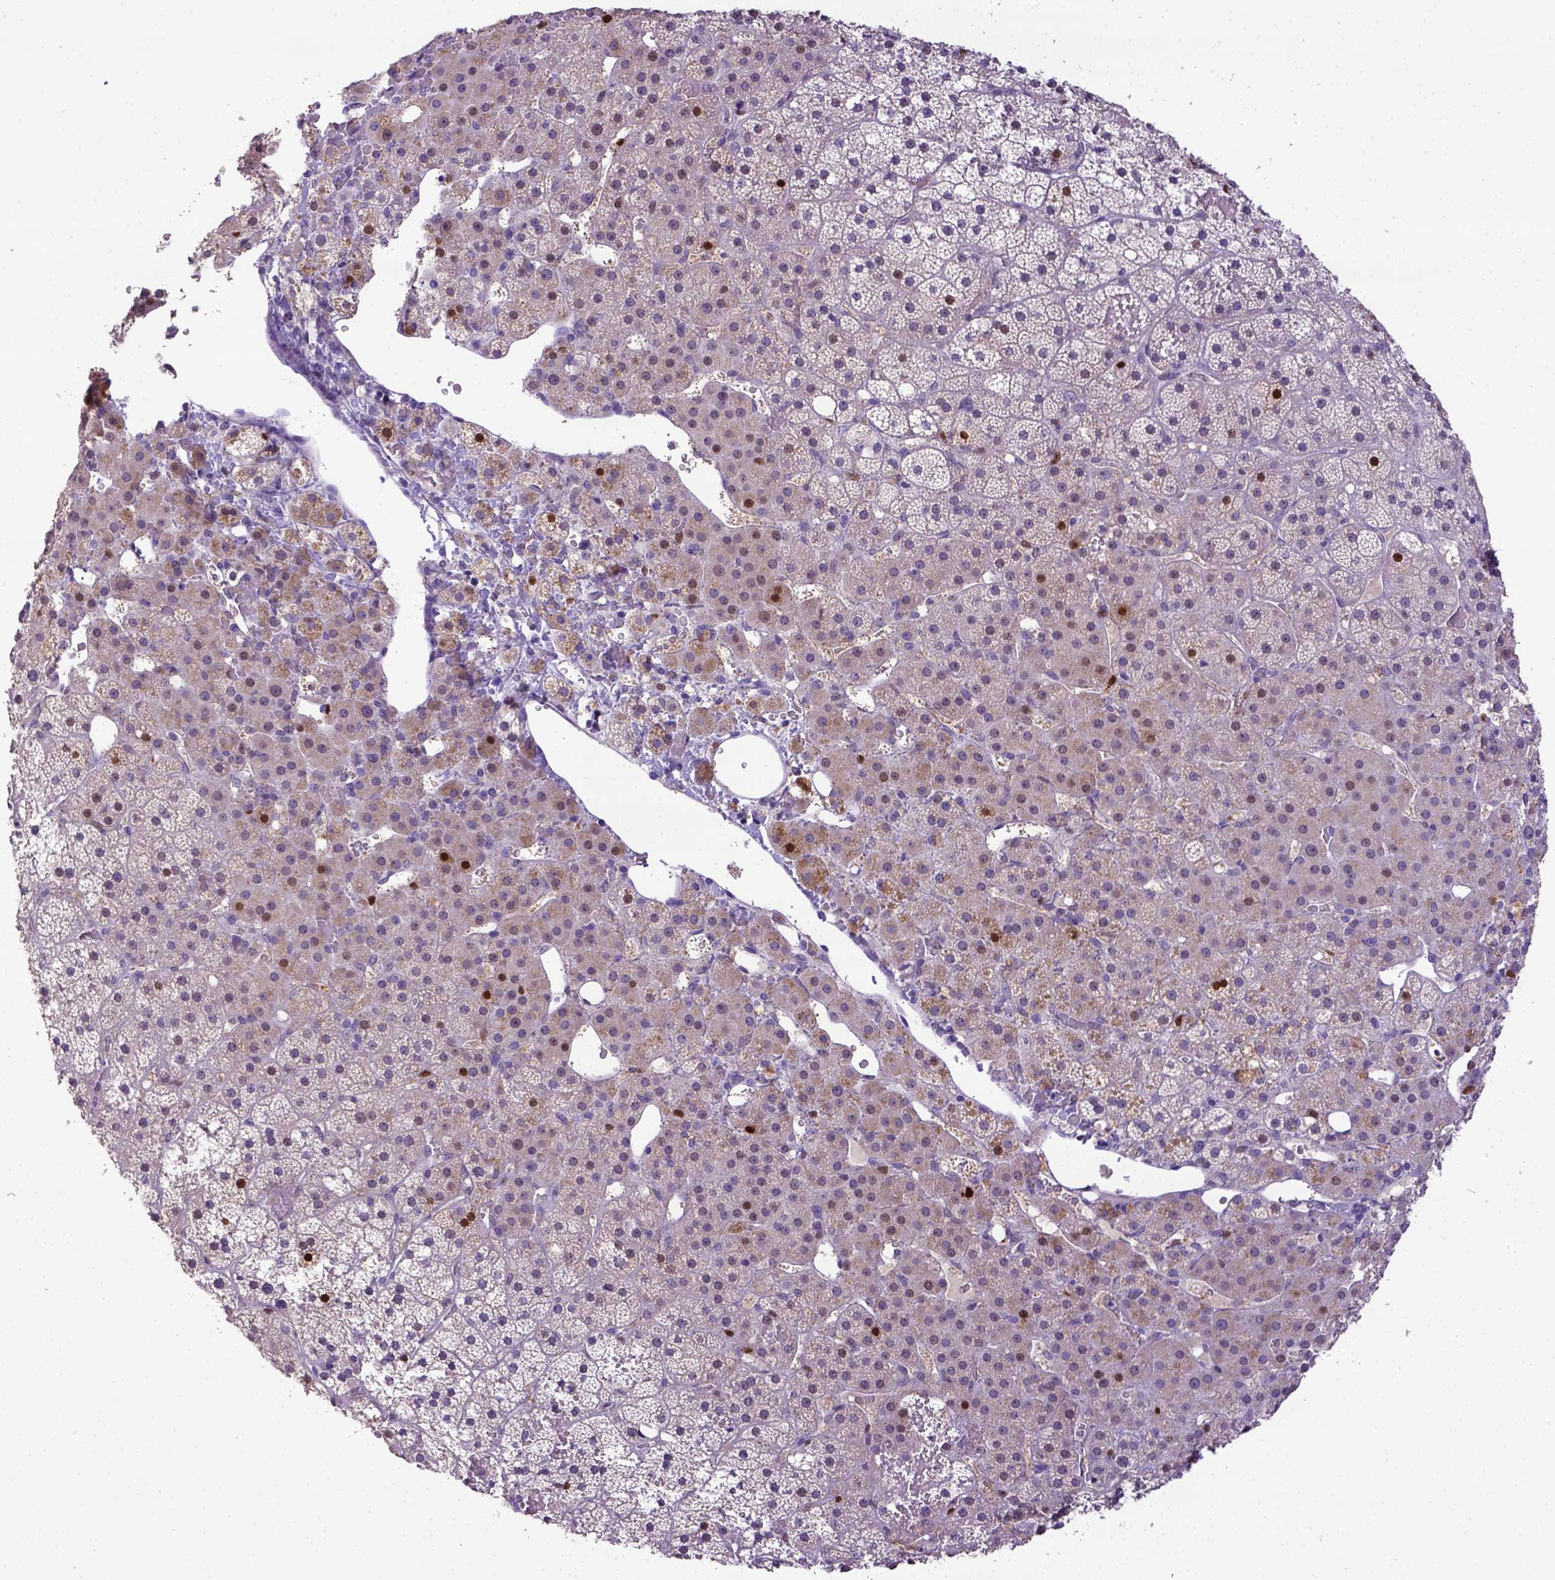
{"staining": {"intensity": "strong", "quantity": "<25%", "location": "nuclear"}, "tissue": "adrenal gland", "cell_type": "Glandular cells", "image_type": "normal", "snomed": [{"axis": "morphology", "description": "Normal tissue, NOS"}, {"axis": "topography", "description": "Adrenal gland"}], "caption": "IHC of normal adrenal gland reveals medium levels of strong nuclear positivity in approximately <25% of glandular cells. The protein is stained brown, and the nuclei are stained in blue (DAB (3,3'-diaminobenzidine) IHC with brightfield microscopy, high magnification).", "gene": "CDKN1A", "patient": {"sex": "male", "age": 53}}